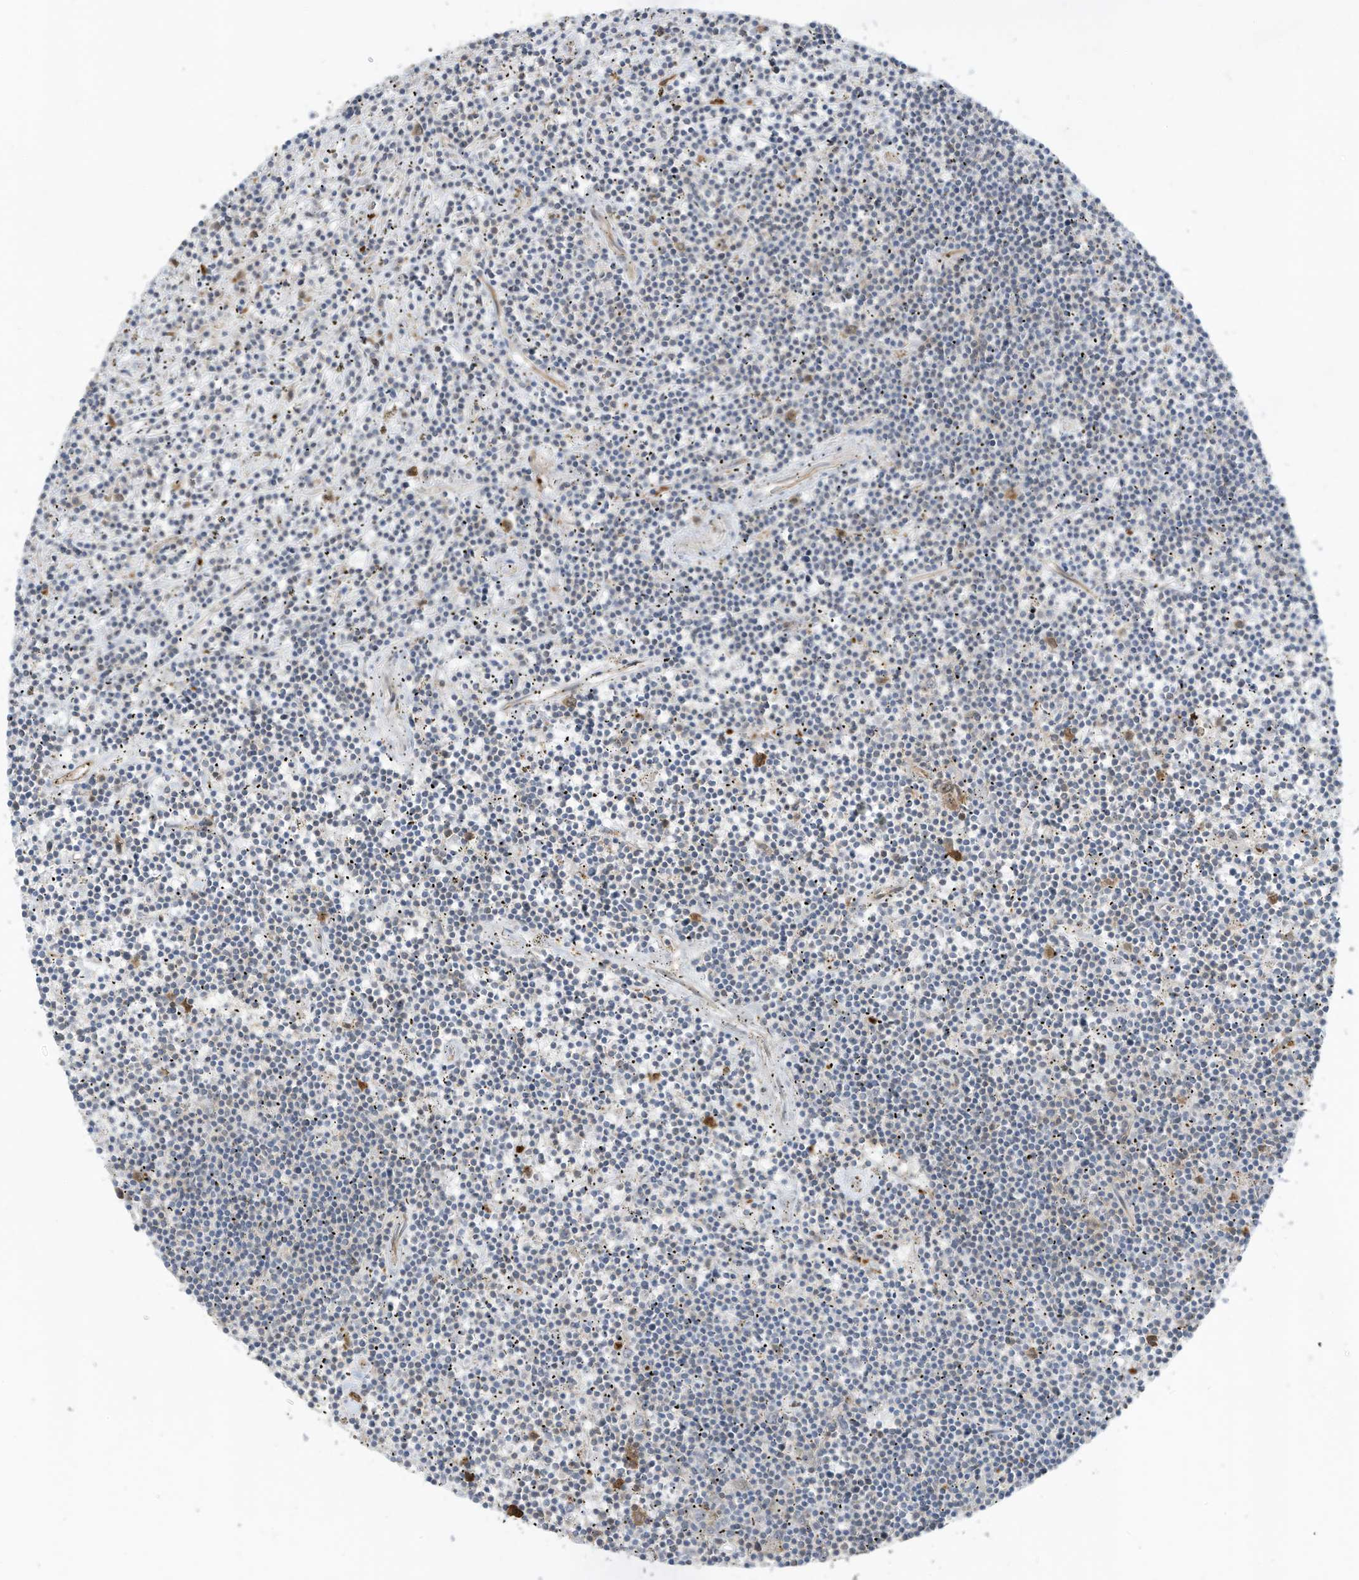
{"staining": {"intensity": "negative", "quantity": "none", "location": "none"}, "tissue": "lymphoma", "cell_type": "Tumor cells", "image_type": "cancer", "snomed": [{"axis": "morphology", "description": "Malignant lymphoma, non-Hodgkin's type, Low grade"}, {"axis": "topography", "description": "Spleen"}], "caption": "Immunohistochemistry (IHC) histopathology image of neoplastic tissue: lymphoma stained with DAB displays no significant protein positivity in tumor cells.", "gene": "USE1", "patient": {"sex": "male", "age": 76}}